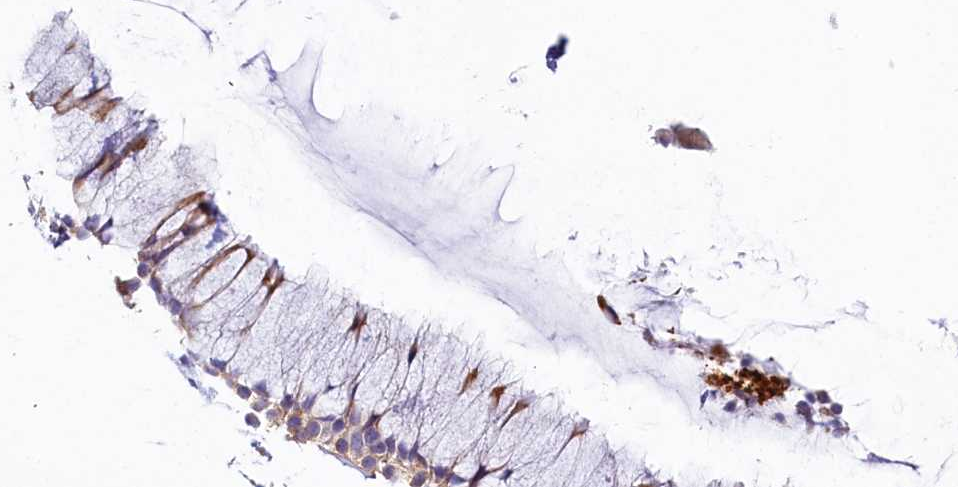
{"staining": {"intensity": "weak", "quantity": "<25%", "location": "cytoplasmic/membranous"}, "tissue": "nasopharynx", "cell_type": "Respiratory epithelial cells", "image_type": "normal", "snomed": [{"axis": "morphology", "description": "Normal tissue, NOS"}, {"axis": "morphology", "description": "Inflammation, NOS"}, {"axis": "topography", "description": "Nasopharynx"}], "caption": "Image shows no protein positivity in respiratory epithelial cells of benign nasopharynx.", "gene": "LMOD3", "patient": {"sex": "male", "age": 29}}